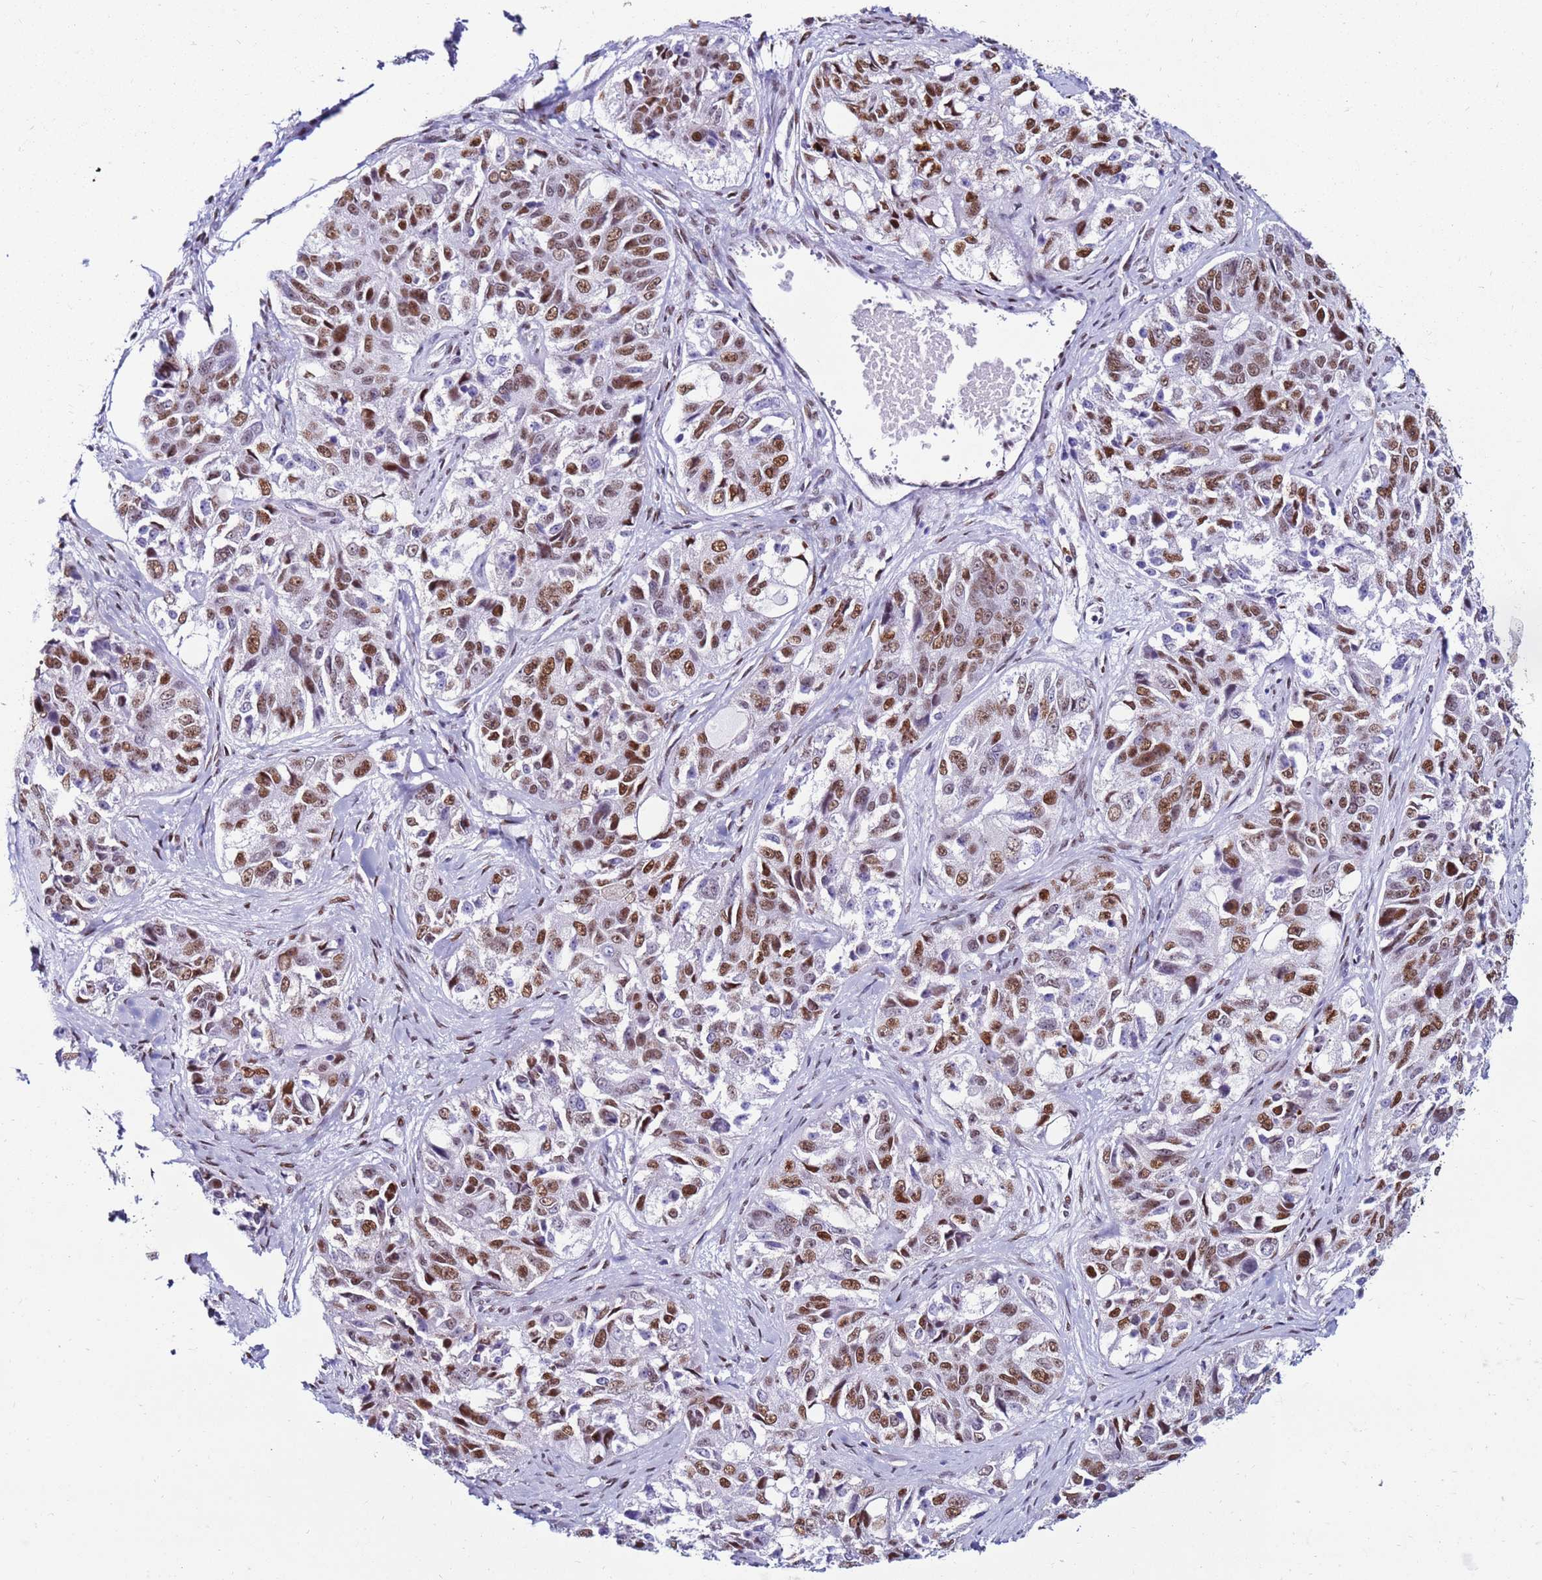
{"staining": {"intensity": "moderate", "quantity": ">75%", "location": "nuclear"}, "tissue": "ovarian cancer", "cell_type": "Tumor cells", "image_type": "cancer", "snomed": [{"axis": "morphology", "description": "Carcinoma, endometroid"}, {"axis": "topography", "description": "Ovary"}], "caption": "Ovarian endometroid carcinoma stained with a protein marker shows moderate staining in tumor cells.", "gene": "KPNA4", "patient": {"sex": "female", "age": 51}}